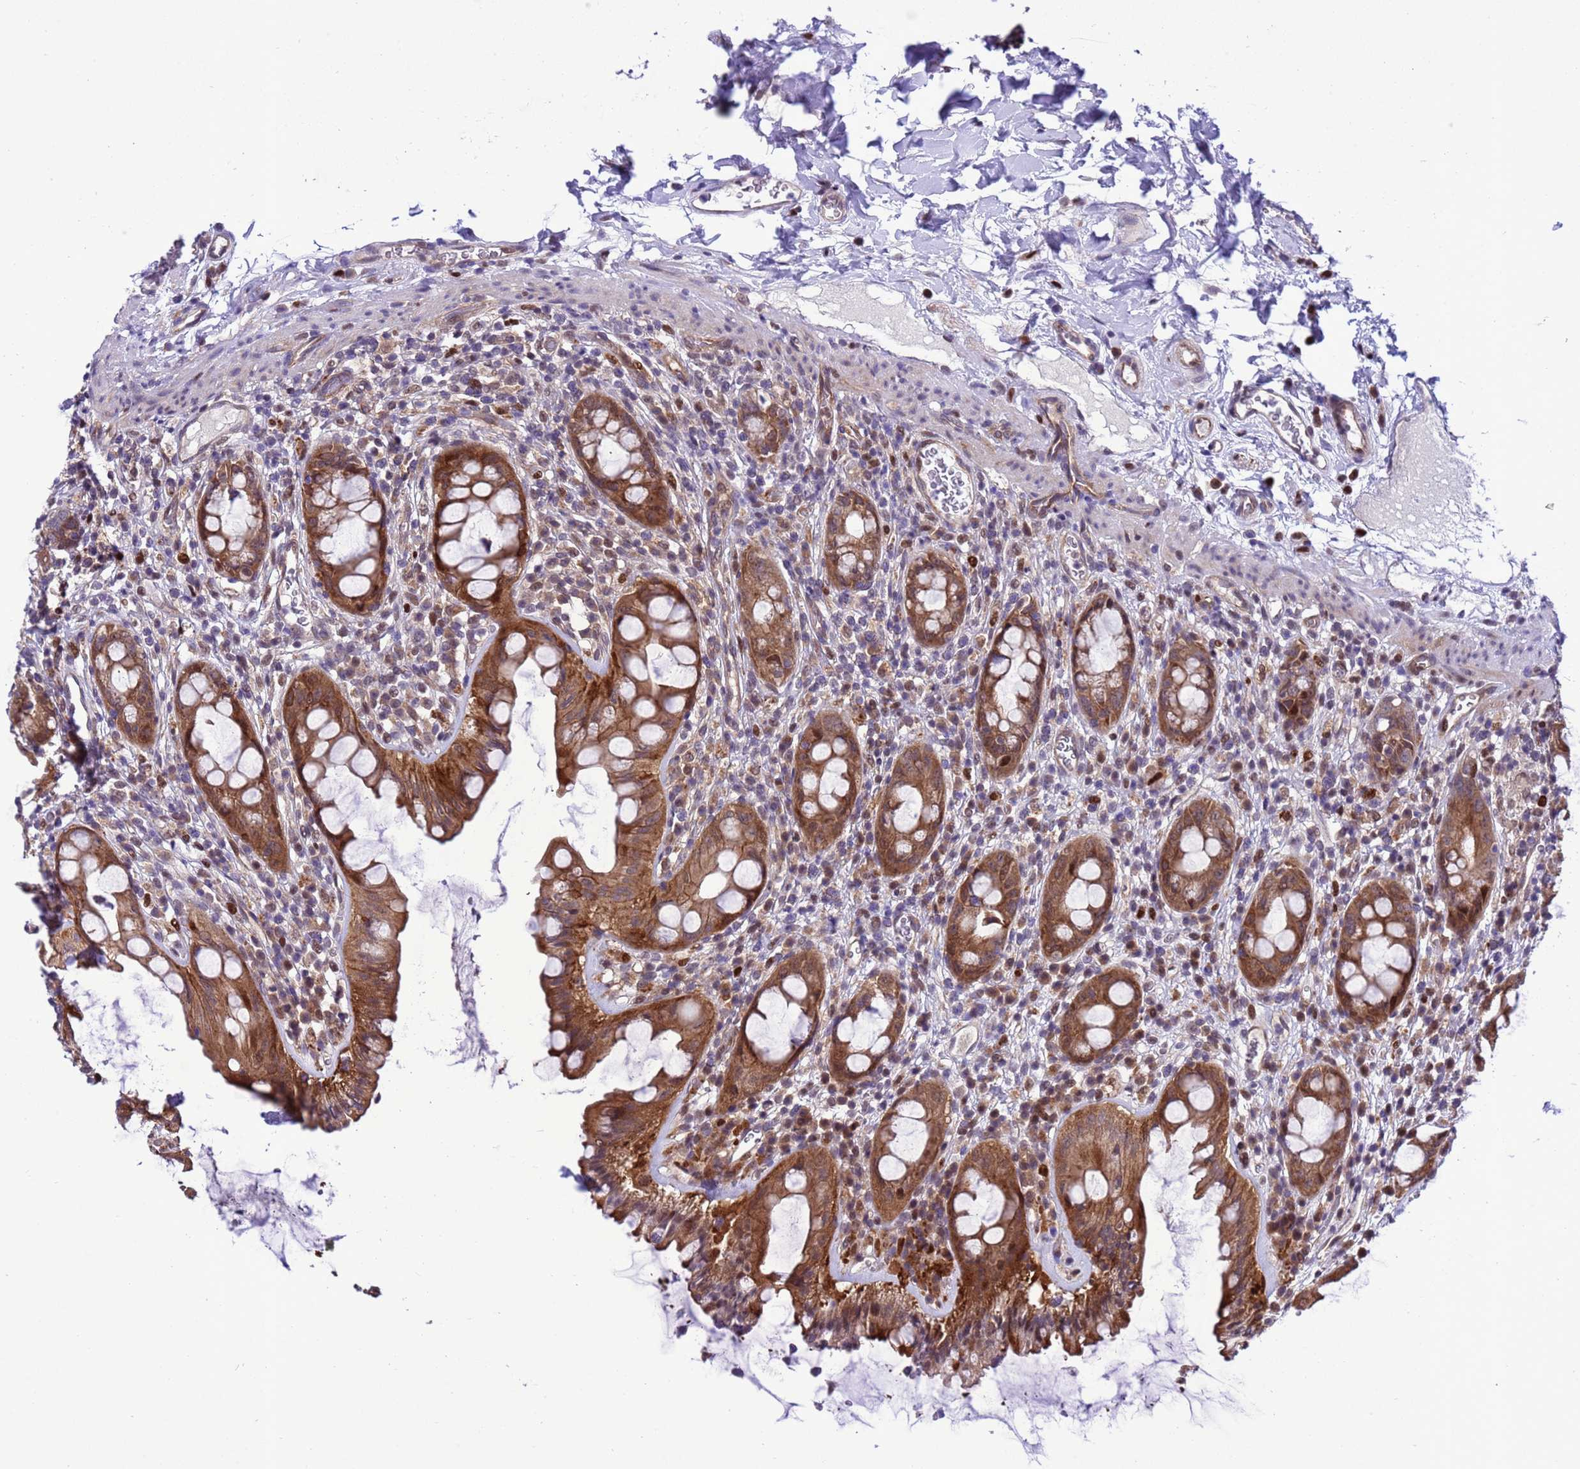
{"staining": {"intensity": "moderate", "quantity": ">75%", "location": "cytoplasmic/membranous"}, "tissue": "rectum", "cell_type": "Glandular cells", "image_type": "normal", "snomed": [{"axis": "morphology", "description": "Normal tissue, NOS"}, {"axis": "topography", "description": "Rectum"}], "caption": "Immunohistochemical staining of benign human rectum demonstrates moderate cytoplasmic/membranous protein staining in about >75% of glandular cells.", "gene": "RASD1", "patient": {"sex": "female", "age": 57}}